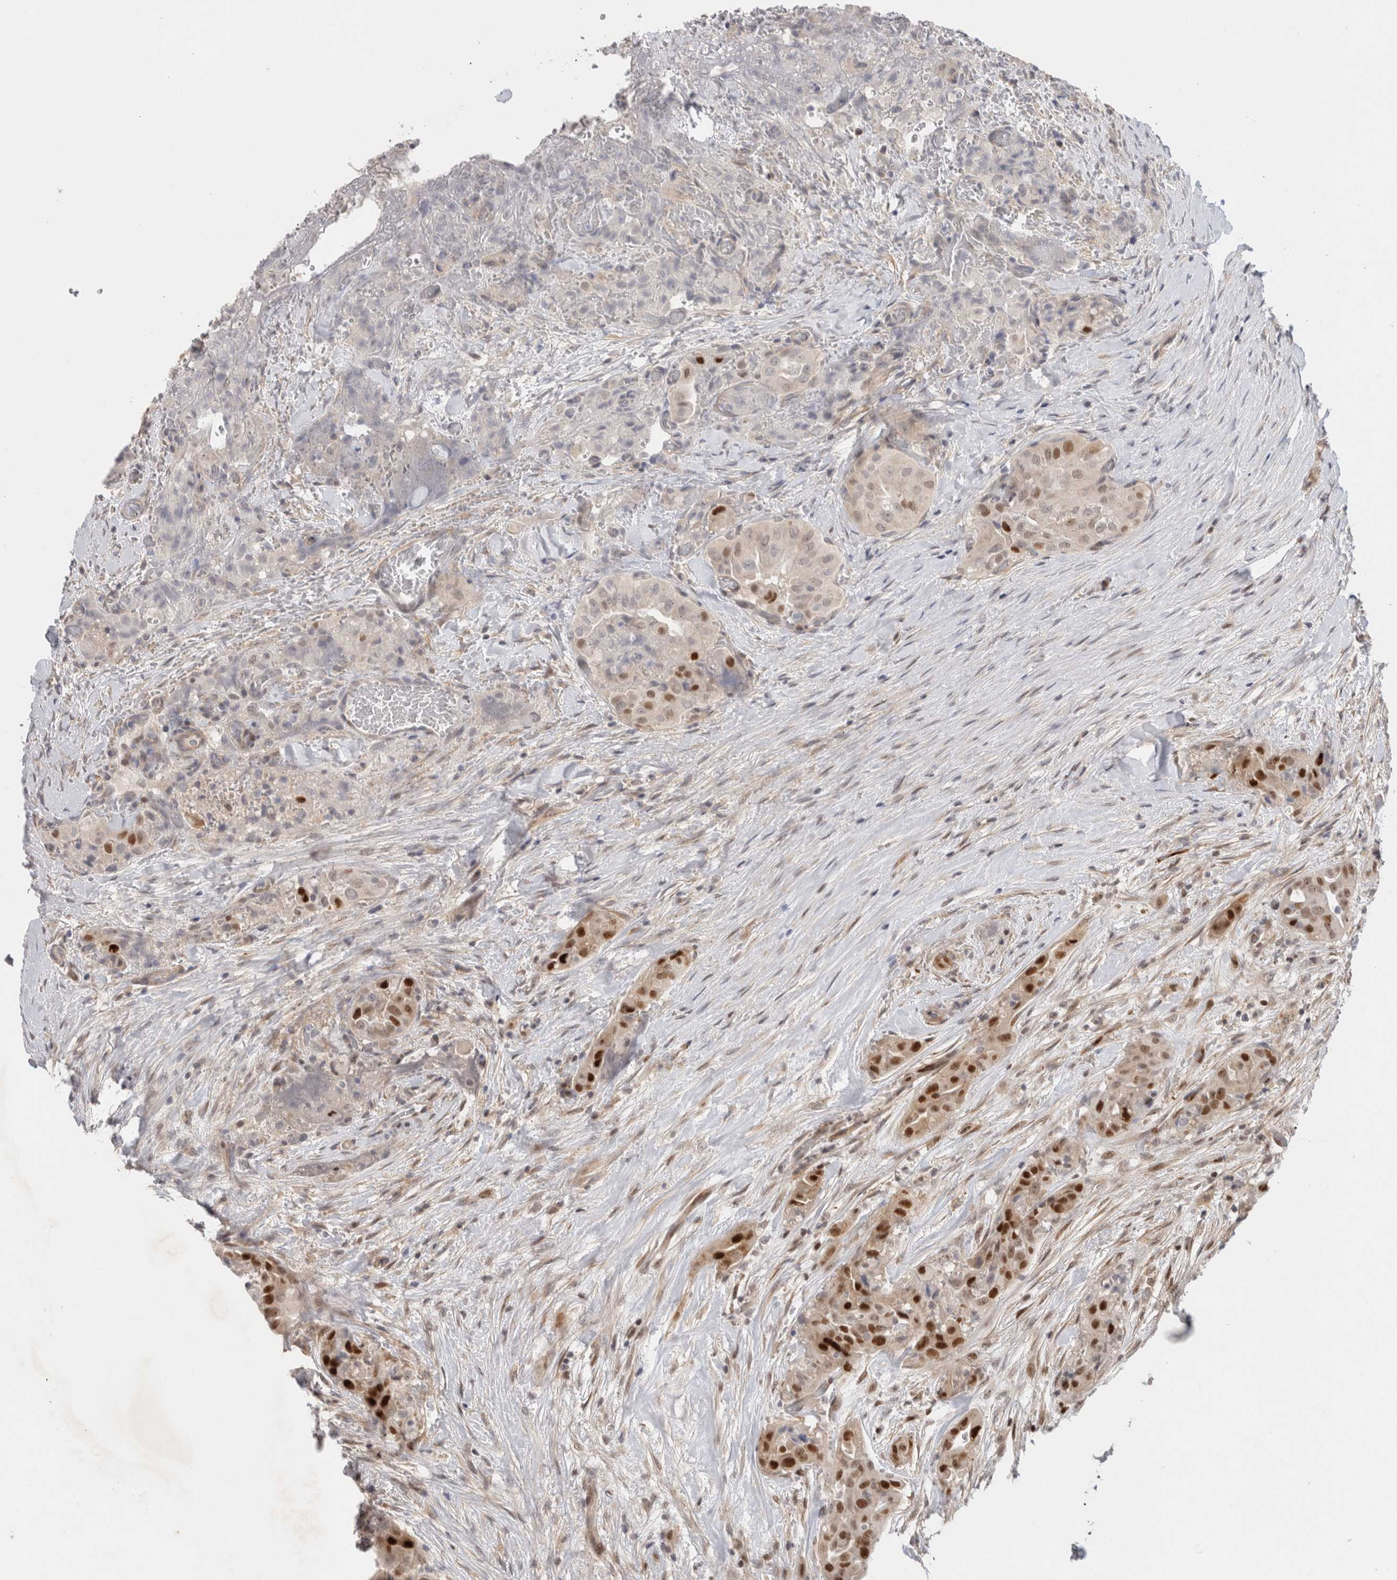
{"staining": {"intensity": "strong", "quantity": ">75%", "location": "nuclear"}, "tissue": "thyroid cancer", "cell_type": "Tumor cells", "image_type": "cancer", "snomed": [{"axis": "morphology", "description": "Papillary adenocarcinoma, NOS"}, {"axis": "topography", "description": "Thyroid gland"}], "caption": "Papillary adenocarcinoma (thyroid) was stained to show a protein in brown. There is high levels of strong nuclear positivity in about >75% of tumor cells.", "gene": "TCF4", "patient": {"sex": "female", "age": 59}}